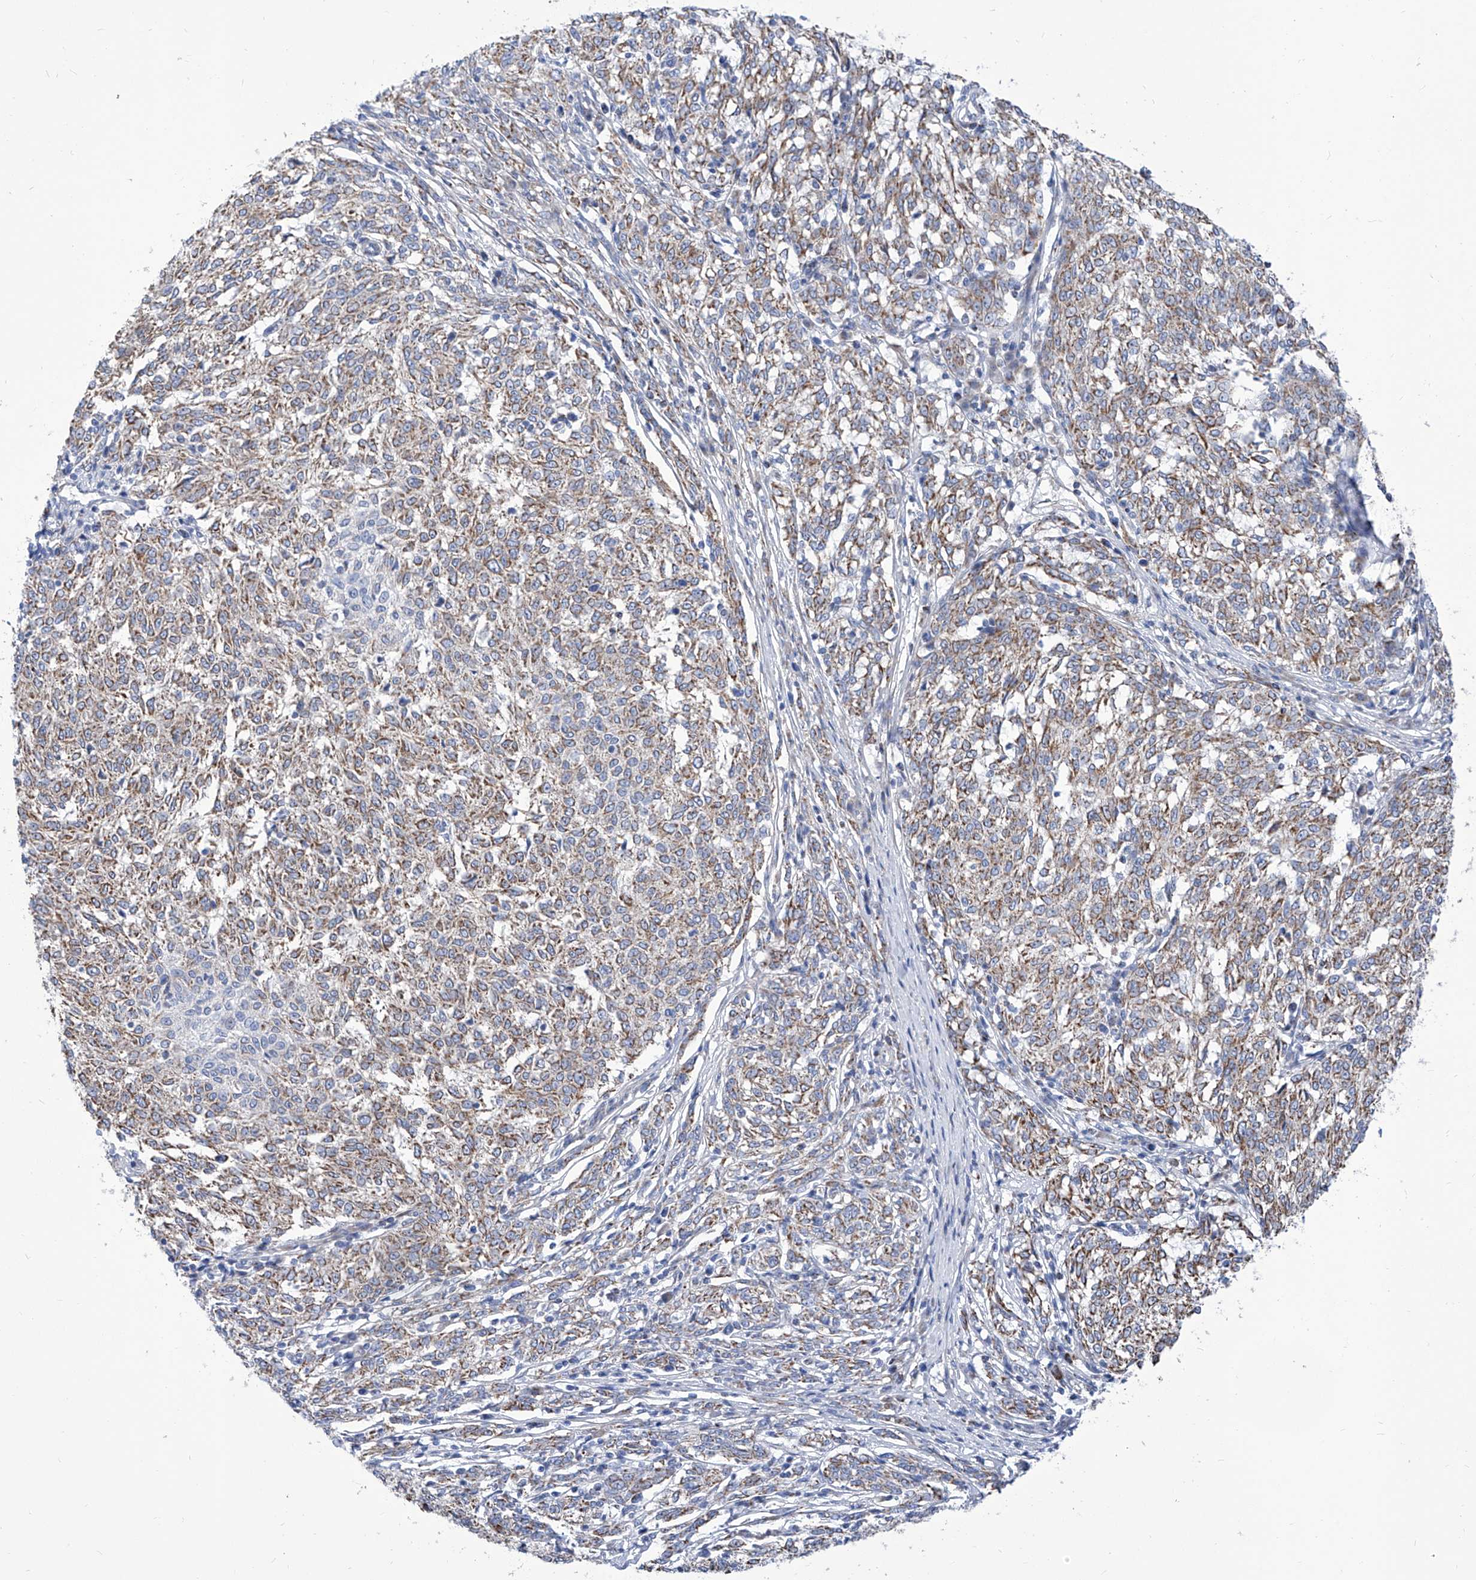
{"staining": {"intensity": "moderate", "quantity": "25%-75%", "location": "cytoplasmic/membranous"}, "tissue": "melanoma", "cell_type": "Tumor cells", "image_type": "cancer", "snomed": [{"axis": "morphology", "description": "Malignant melanoma, NOS"}, {"axis": "topography", "description": "Skin"}], "caption": "High-magnification brightfield microscopy of melanoma stained with DAB (3,3'-diaminobenzidine) (brown) and counterstained with hematoxylin (blue). tumor cells exhibit moderate cytoplasmic/membranous positivity is seen in about25%-75% of cells. The protein is shown in brown color, while the nuclei are stained blue.", "gene": "SRBD1", "patient": {"sex": "female", "age": 72}}